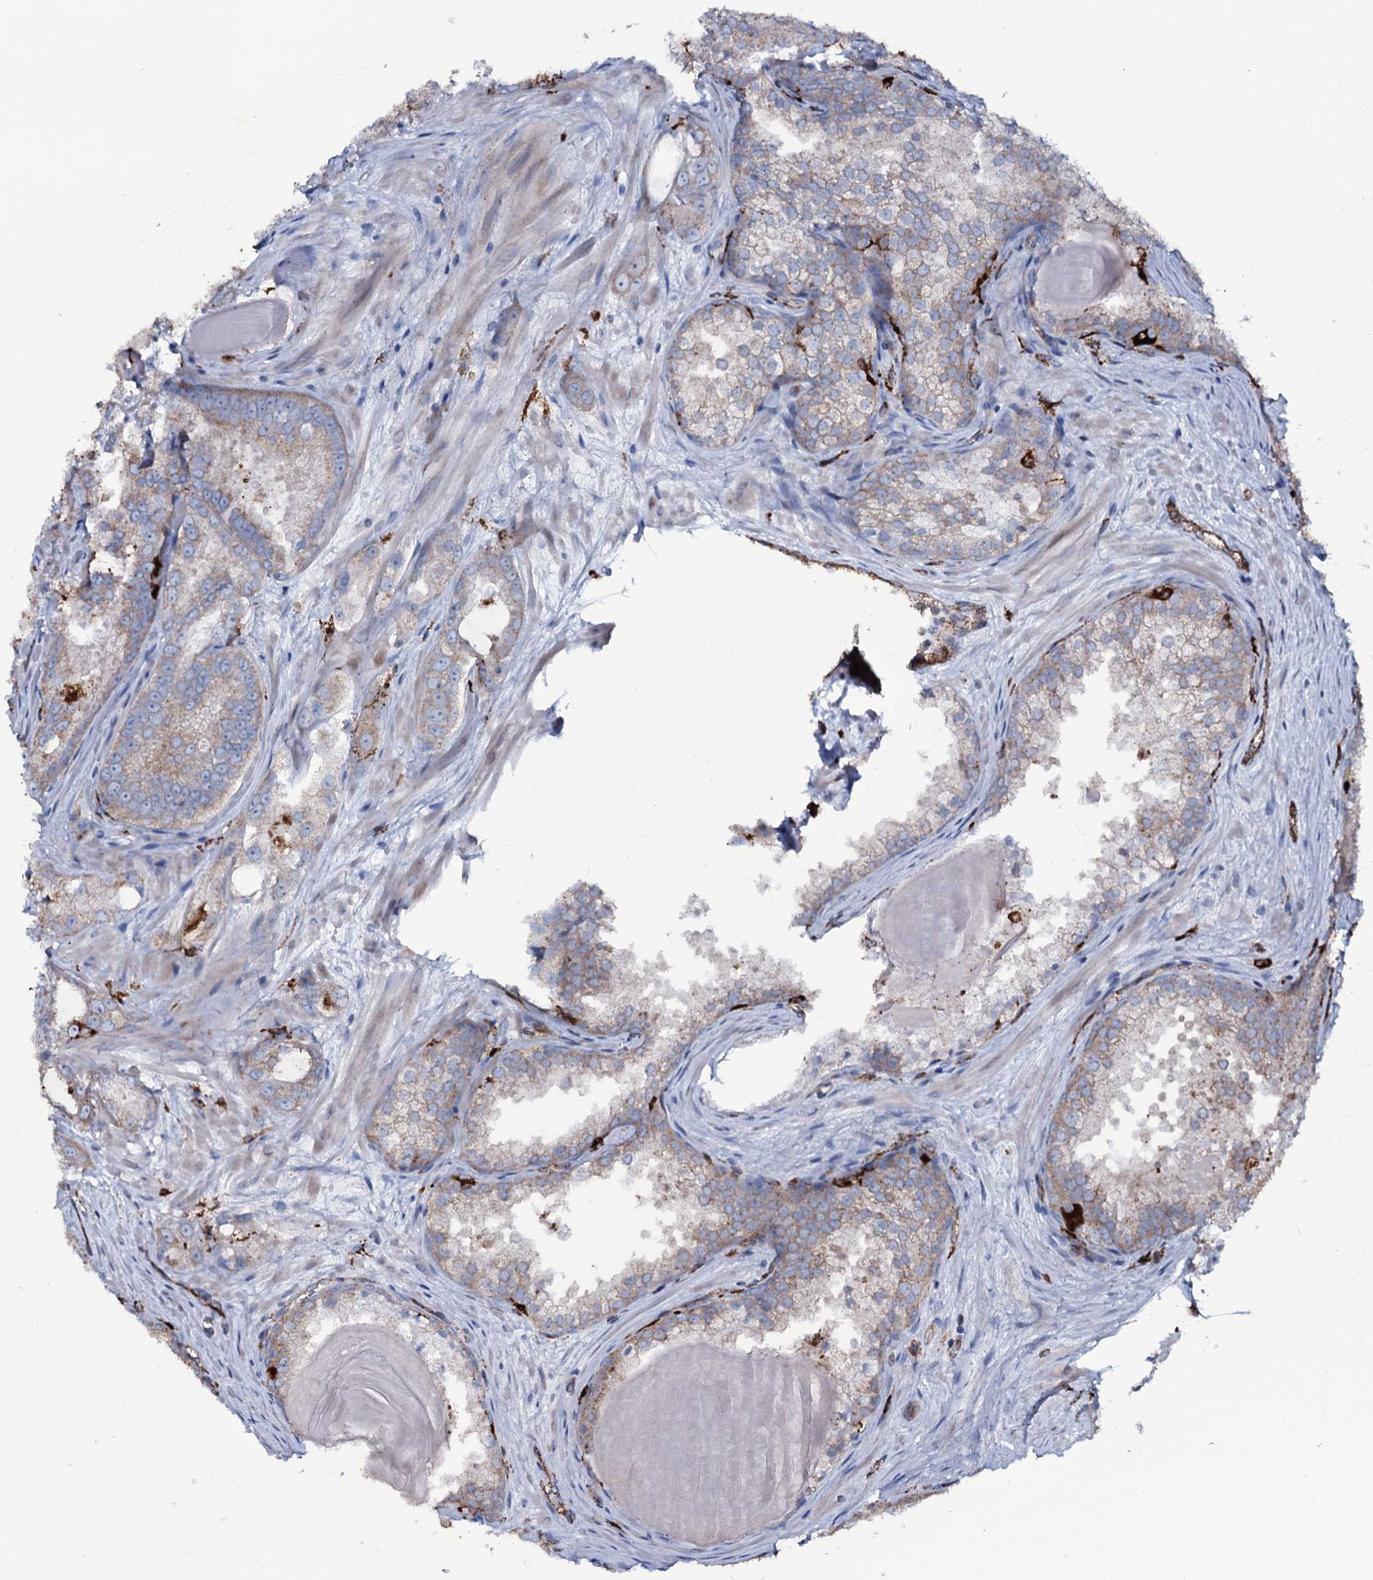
{"staining": {"intensity": "weak", "quantity": ">75%", "location": "cytoplasmic/membranous"}, "tissue": "prostate cancer", "cell_type": "Tumor cells", "image_type": "cancer", "snomed": [{"axis": "morphology", "description": "Adenocarcinoma, Low grade"}, {"axis": "topography", "description": "Prostate"}], "caption": "A photomicrograph of human prostate cancer stained for a protein shows weak cytoplasmic/membranous brown staining in tumor cells.", "gene": "OSBPL2", "patient": {"sex": "male", "age": 47}}